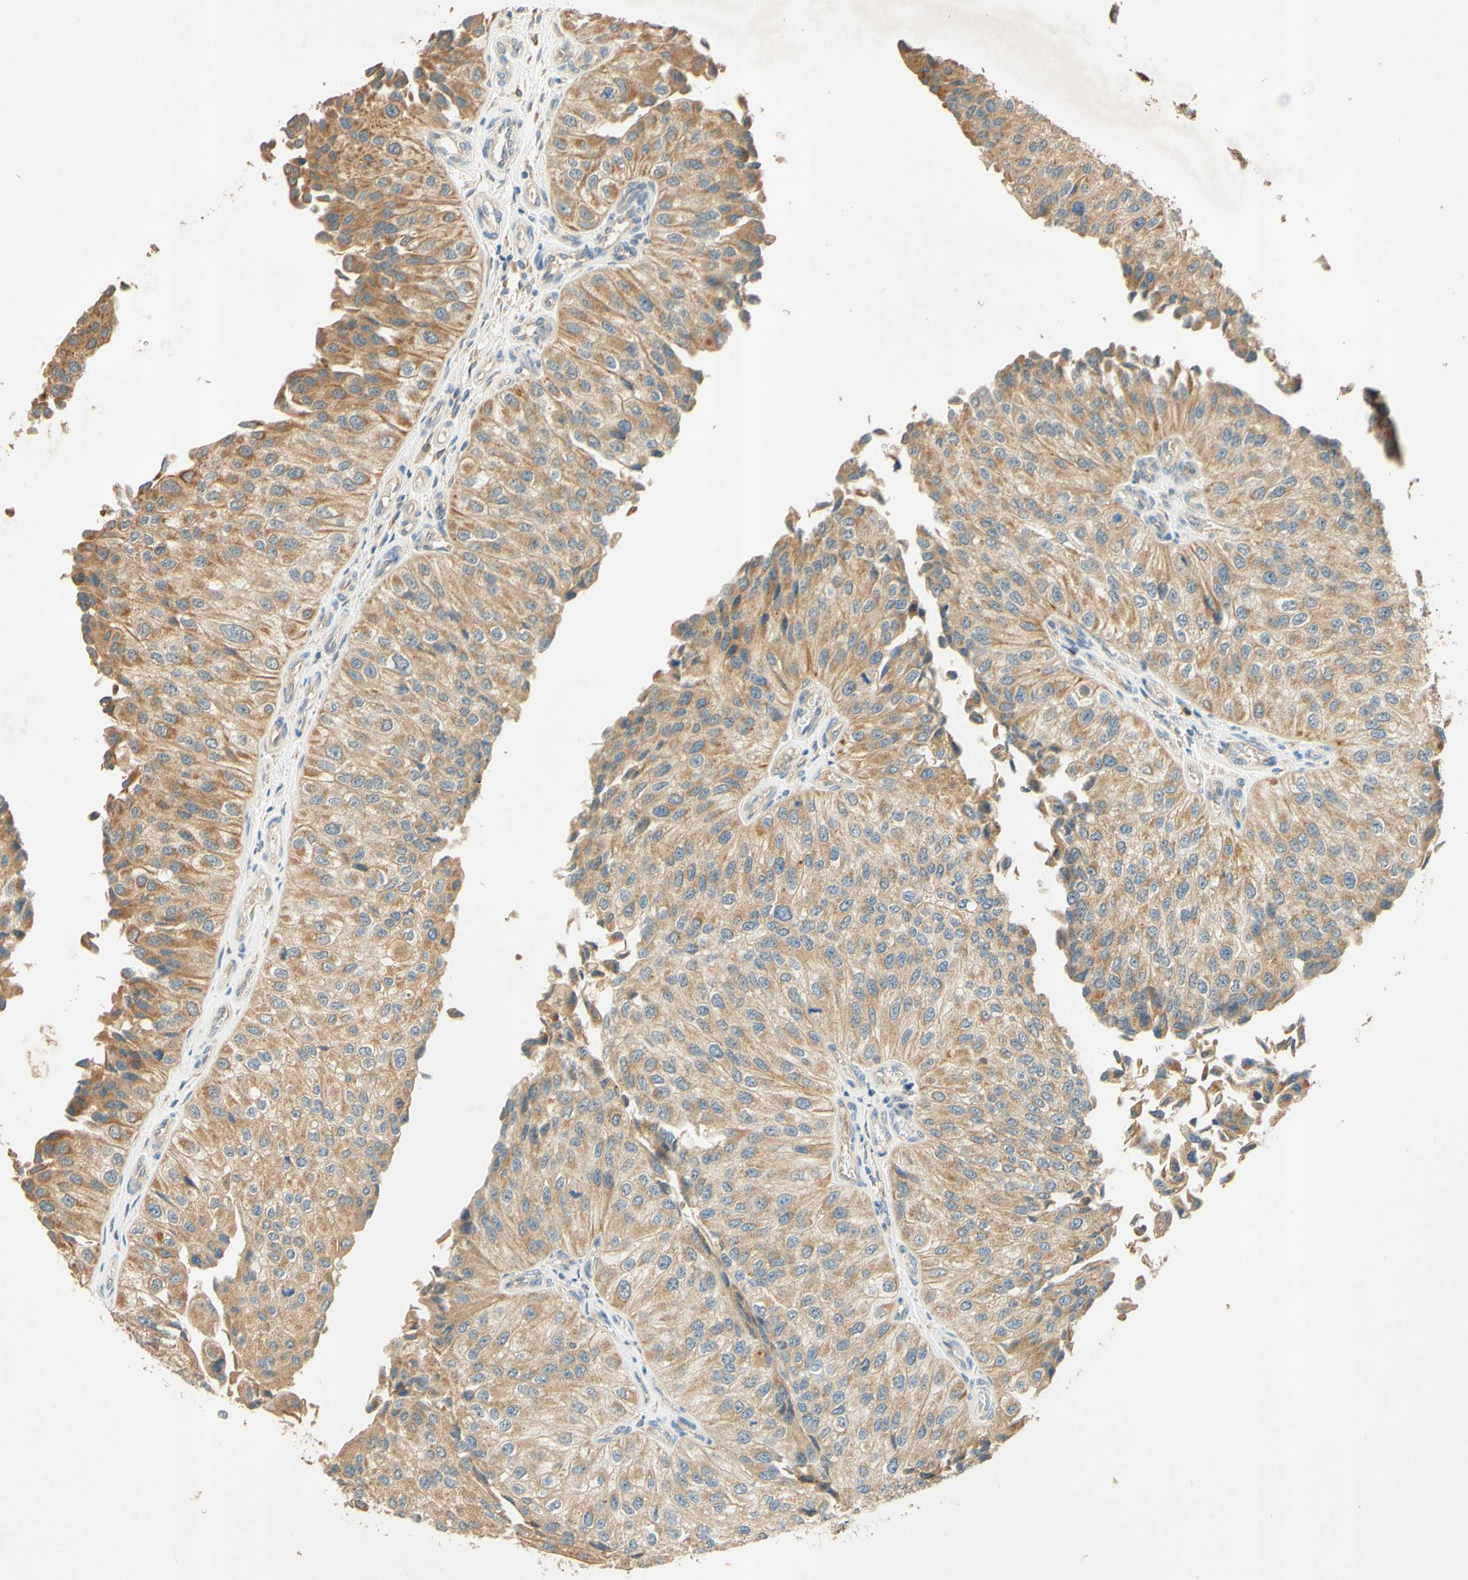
{"staining": {"intensity": "moderate", "quantity": ">75%", "location": "cytoplasmic/membranous"}, "tissue": "urothelial cancer", "cell_type": "Tumor cells", "image_type": "cancer", "snomed": [{"axis": "morphology", "description": "Urothelial carcinoma, High grade"}, {"axis": "topography", "description": "Kidney"}, {"axis": "topography", "description": "Urinary bladder"}], "caption": "This is a photomicrograph of immunohistochemistry (IHC) staining of urothelial carcinoma (high-grade), which shows moderate expression in the cytoplasmic/membranous of tumor cells.", "gene": "ENTREP2", "patient": {"sex": "male", "age": 77}}